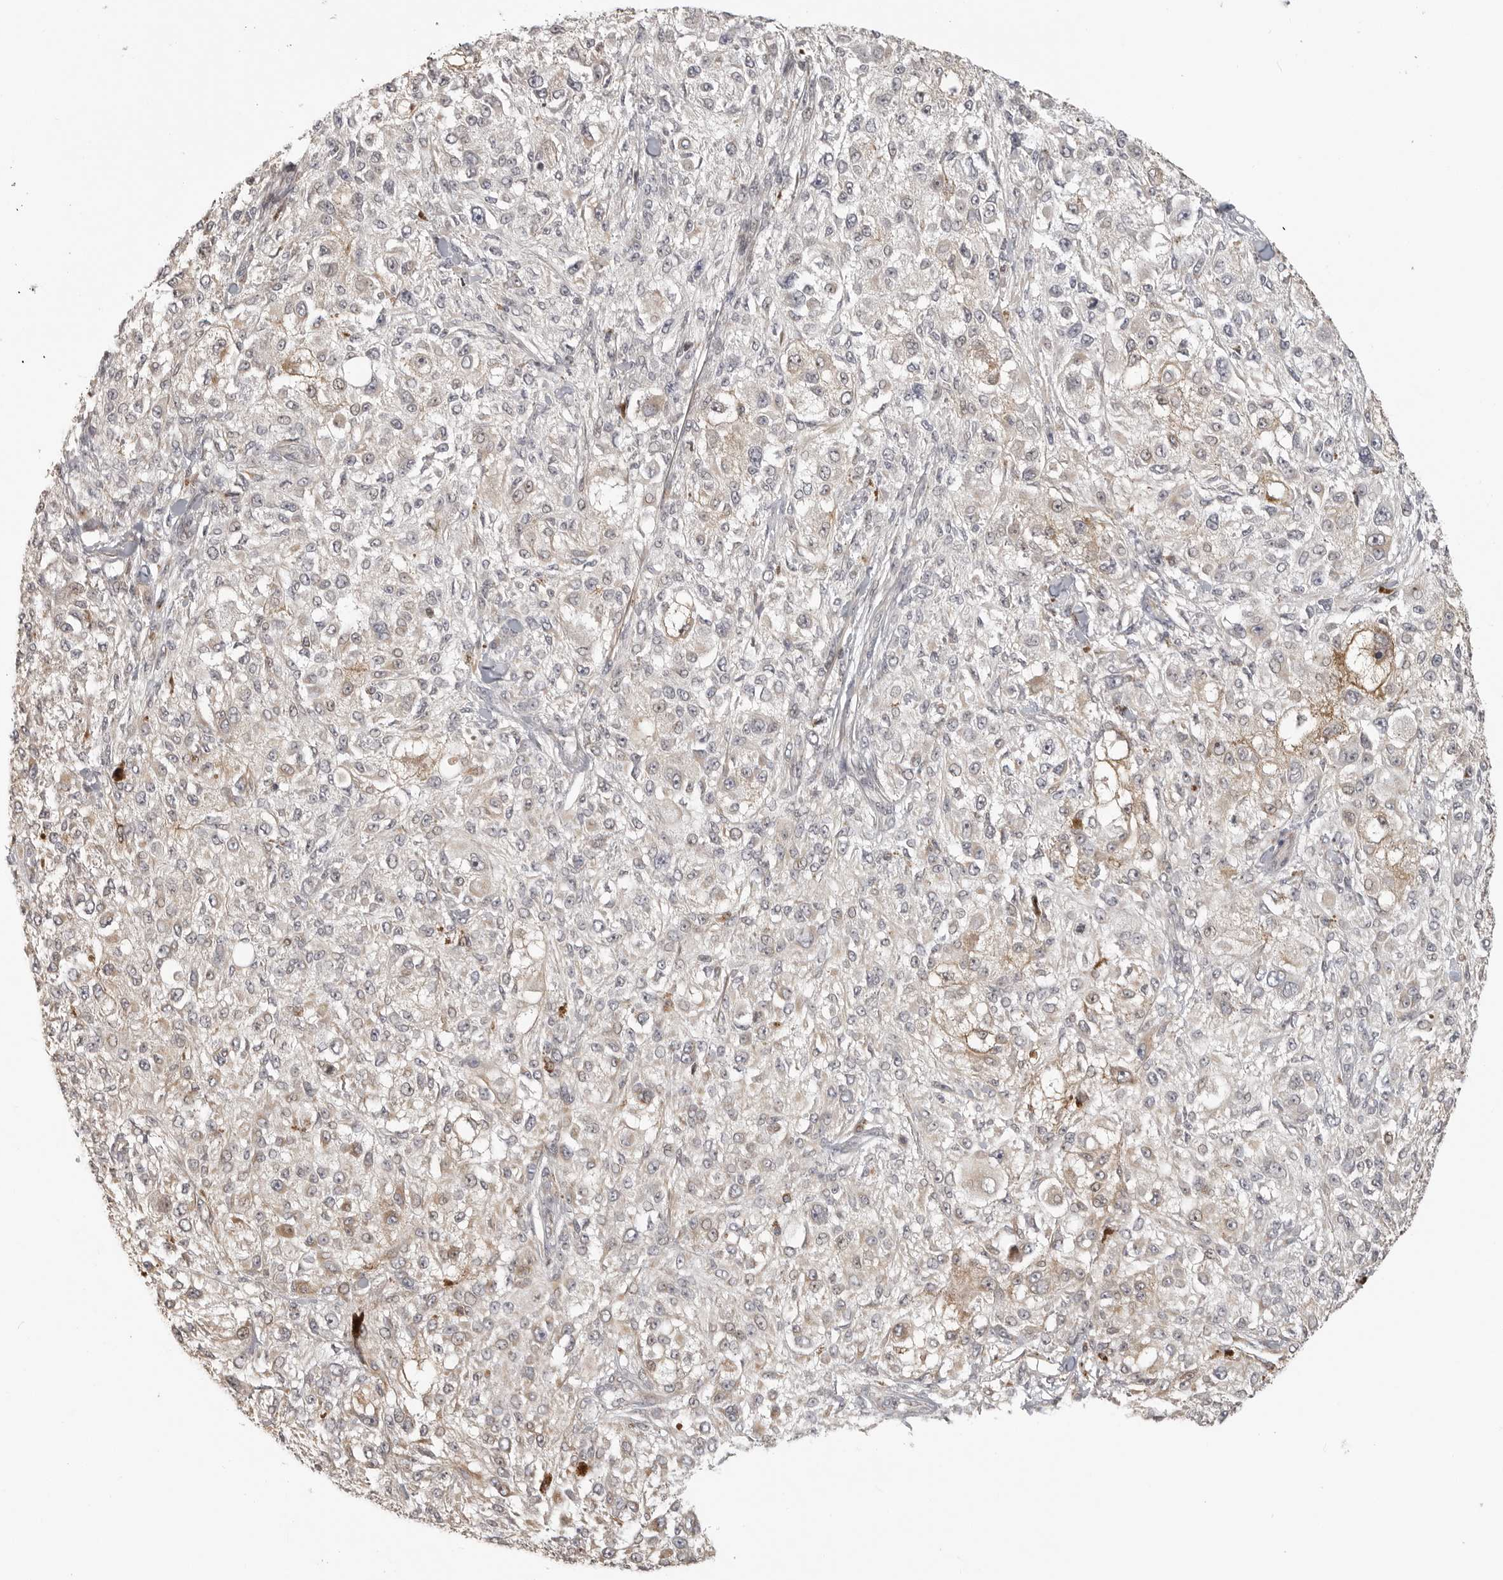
{"staining": {"intensity": "weak", "quantity": "<25%", "location": "cytoplasmic/membranous"}, "tissue": "melanoma", "cell_type": "Tumor cells", "image_type": "cancer", "snomed": [{"axis": "morphology", "description": "Necrosis, NOS"}, {"axis": "morphology", "description": "Malignant melanoma, NOS"}, {"axis": "topography", "description": "Skin"}], "caption": "The immunohistochemistry histopathology image has no significant staining in tumor cells of malignant melanoma tissue. The staining is performed using DAB (3,3'-diaminobenzidine) brown chromogen with nuclei counter-stained in using hematoxylin.", "gene": "IDO1", "patient": {"sex": "female", "age": 87}}